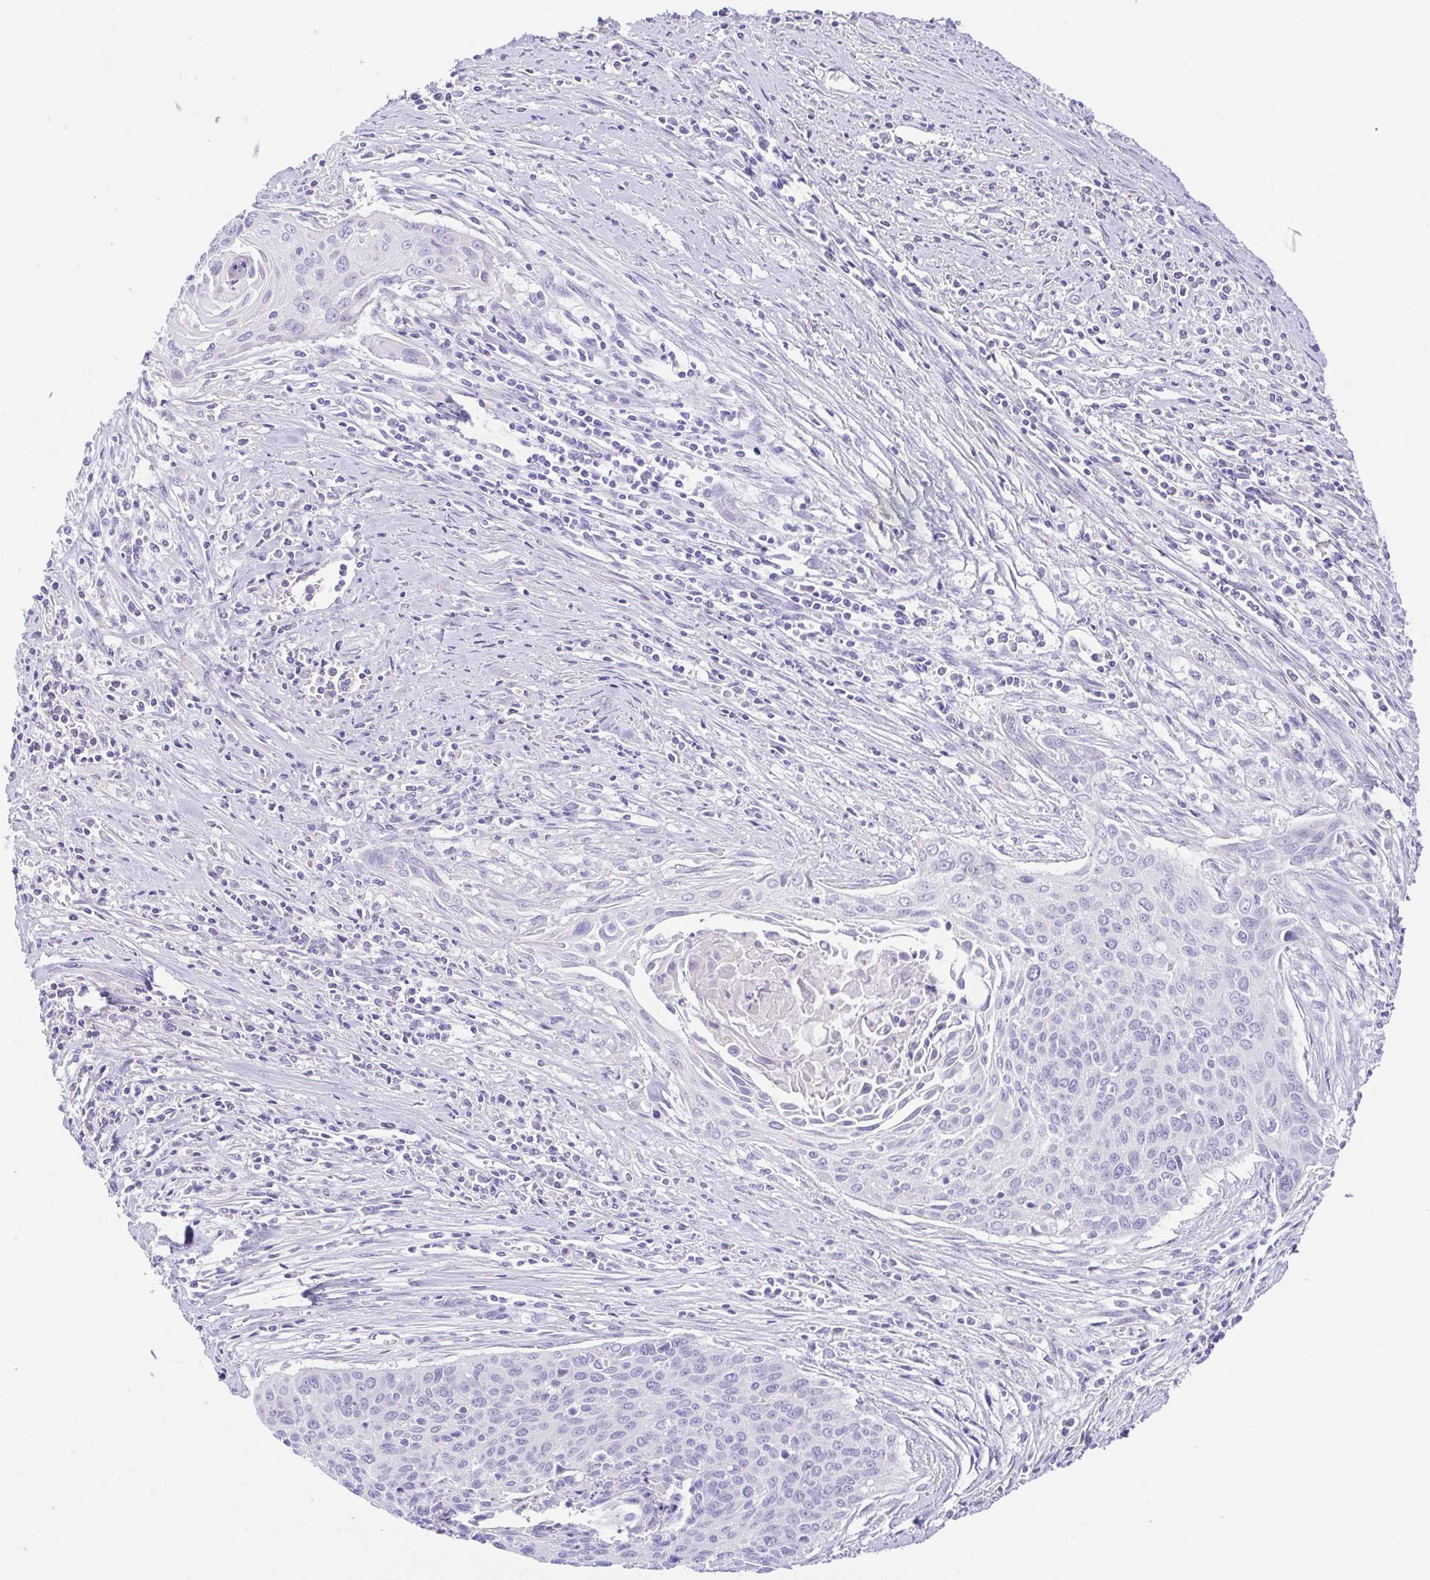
{"staining": {"intensity": "negative", "quantity": "none", "location": "none"}, "tissue": "cervical cancer", "cell_type": "Tumor cells", "image_type": "cancer", "snomed": [{"axis": "morphology", "description": "Squamous cell carcinoma, NOS"}, {"axis": "topography", "description": "Cervix"}], "caption": "Immunohistochemical staining of human squamous cell carcinoma (cervical) shows no significant expression in tumor cells.", "gene": "A1BG", "patient": {"sex": "female", "age": 55}}